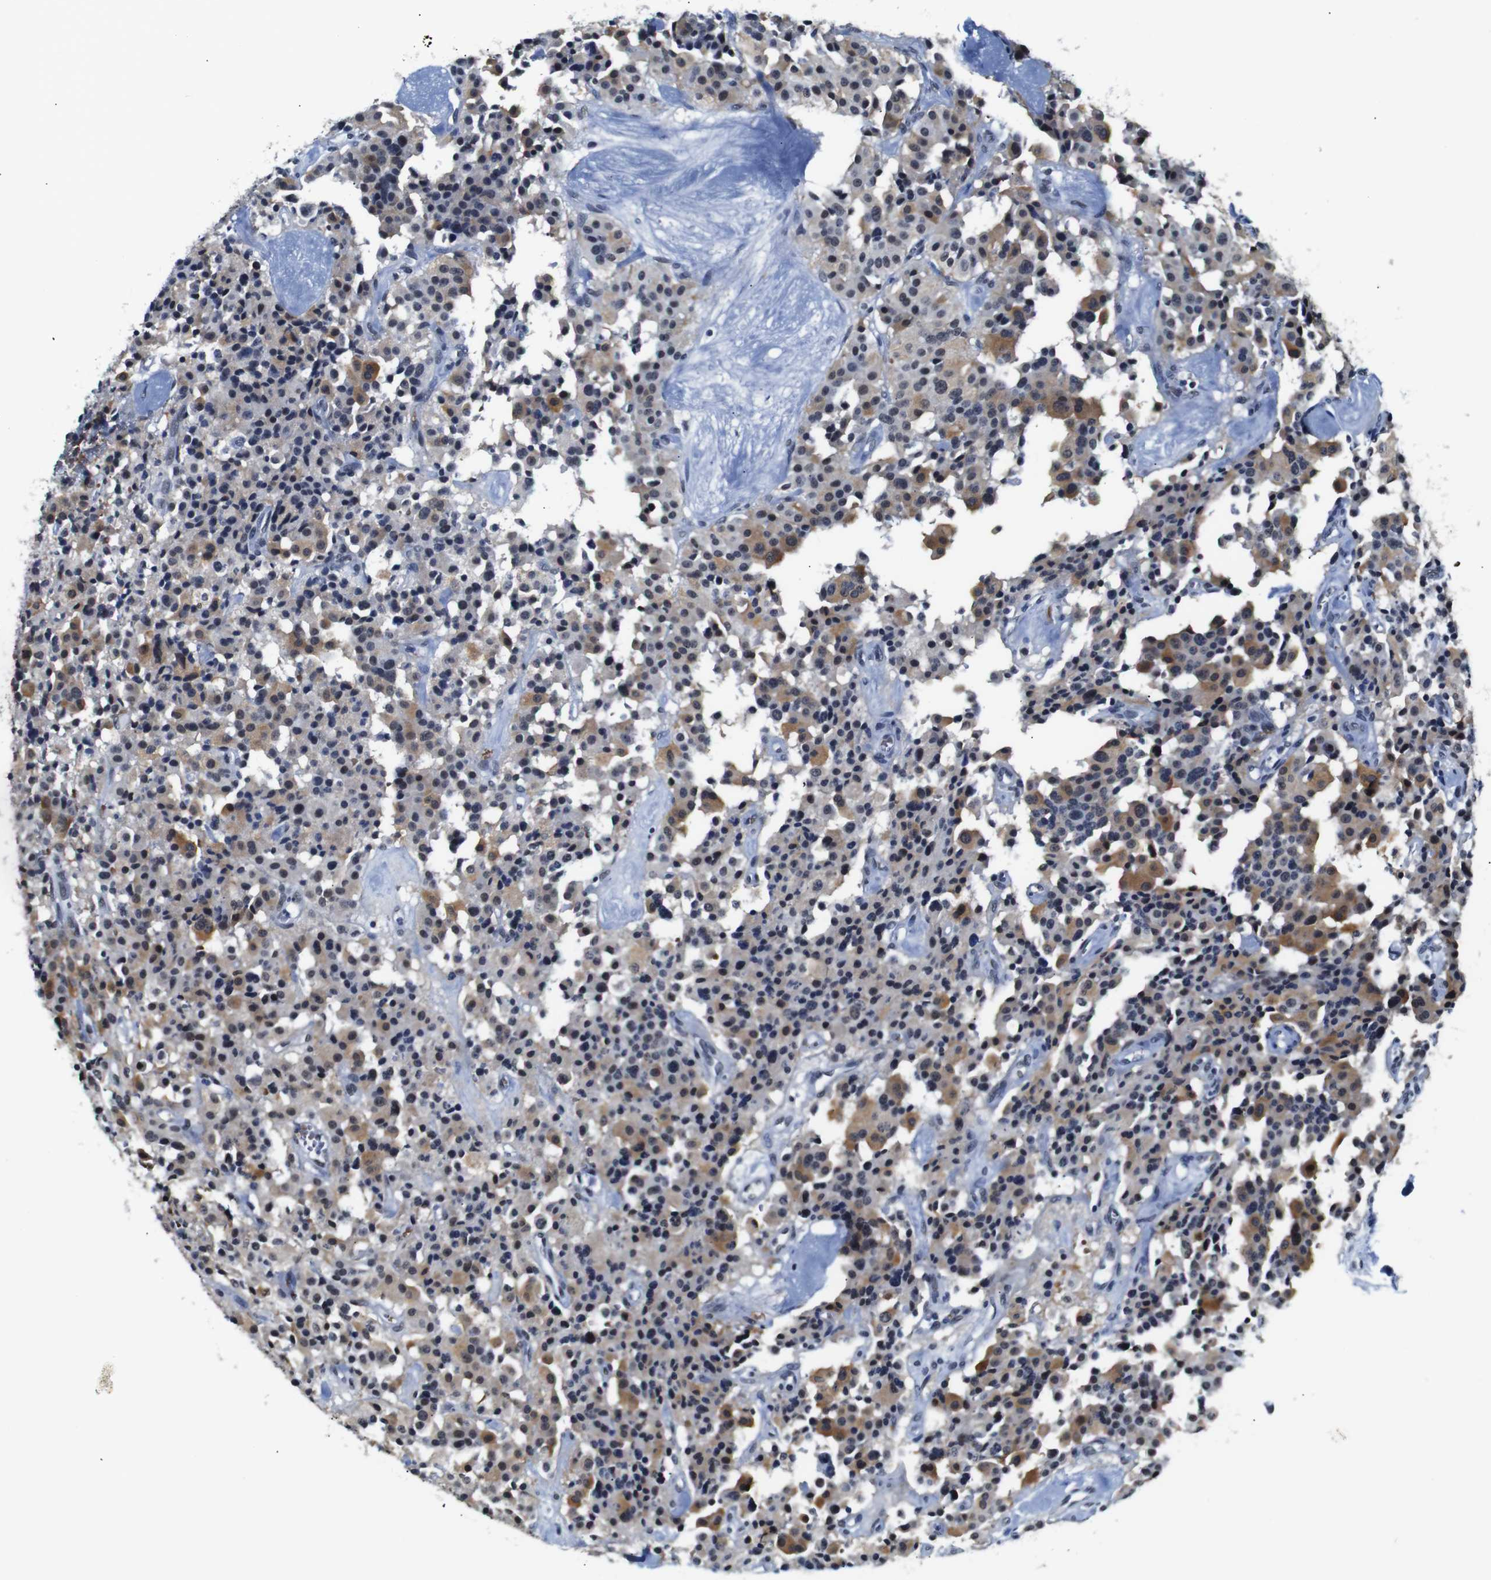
{"staining": {"intensity": "moderate", "quantity": "25%-75%", "location": "cytoplasmic/membranous,nuclear"}, "tissue": "carcinoid", "cell_type": "Tumor cells", "image_type": "cancer", "snomed": [{"axis": "morphology", "description": "Carcinoid, malignant, NOS"}, {"axis": "topography", "description": "Lung"}], "caption": "An image of carcinoid (malignant) stained for a protein displays moderate cytoplasmic/membranous and nuclear brown staining in tumor cells.", "gene": "ILDR2", "patient": {"sex": "male", "age": 30}}